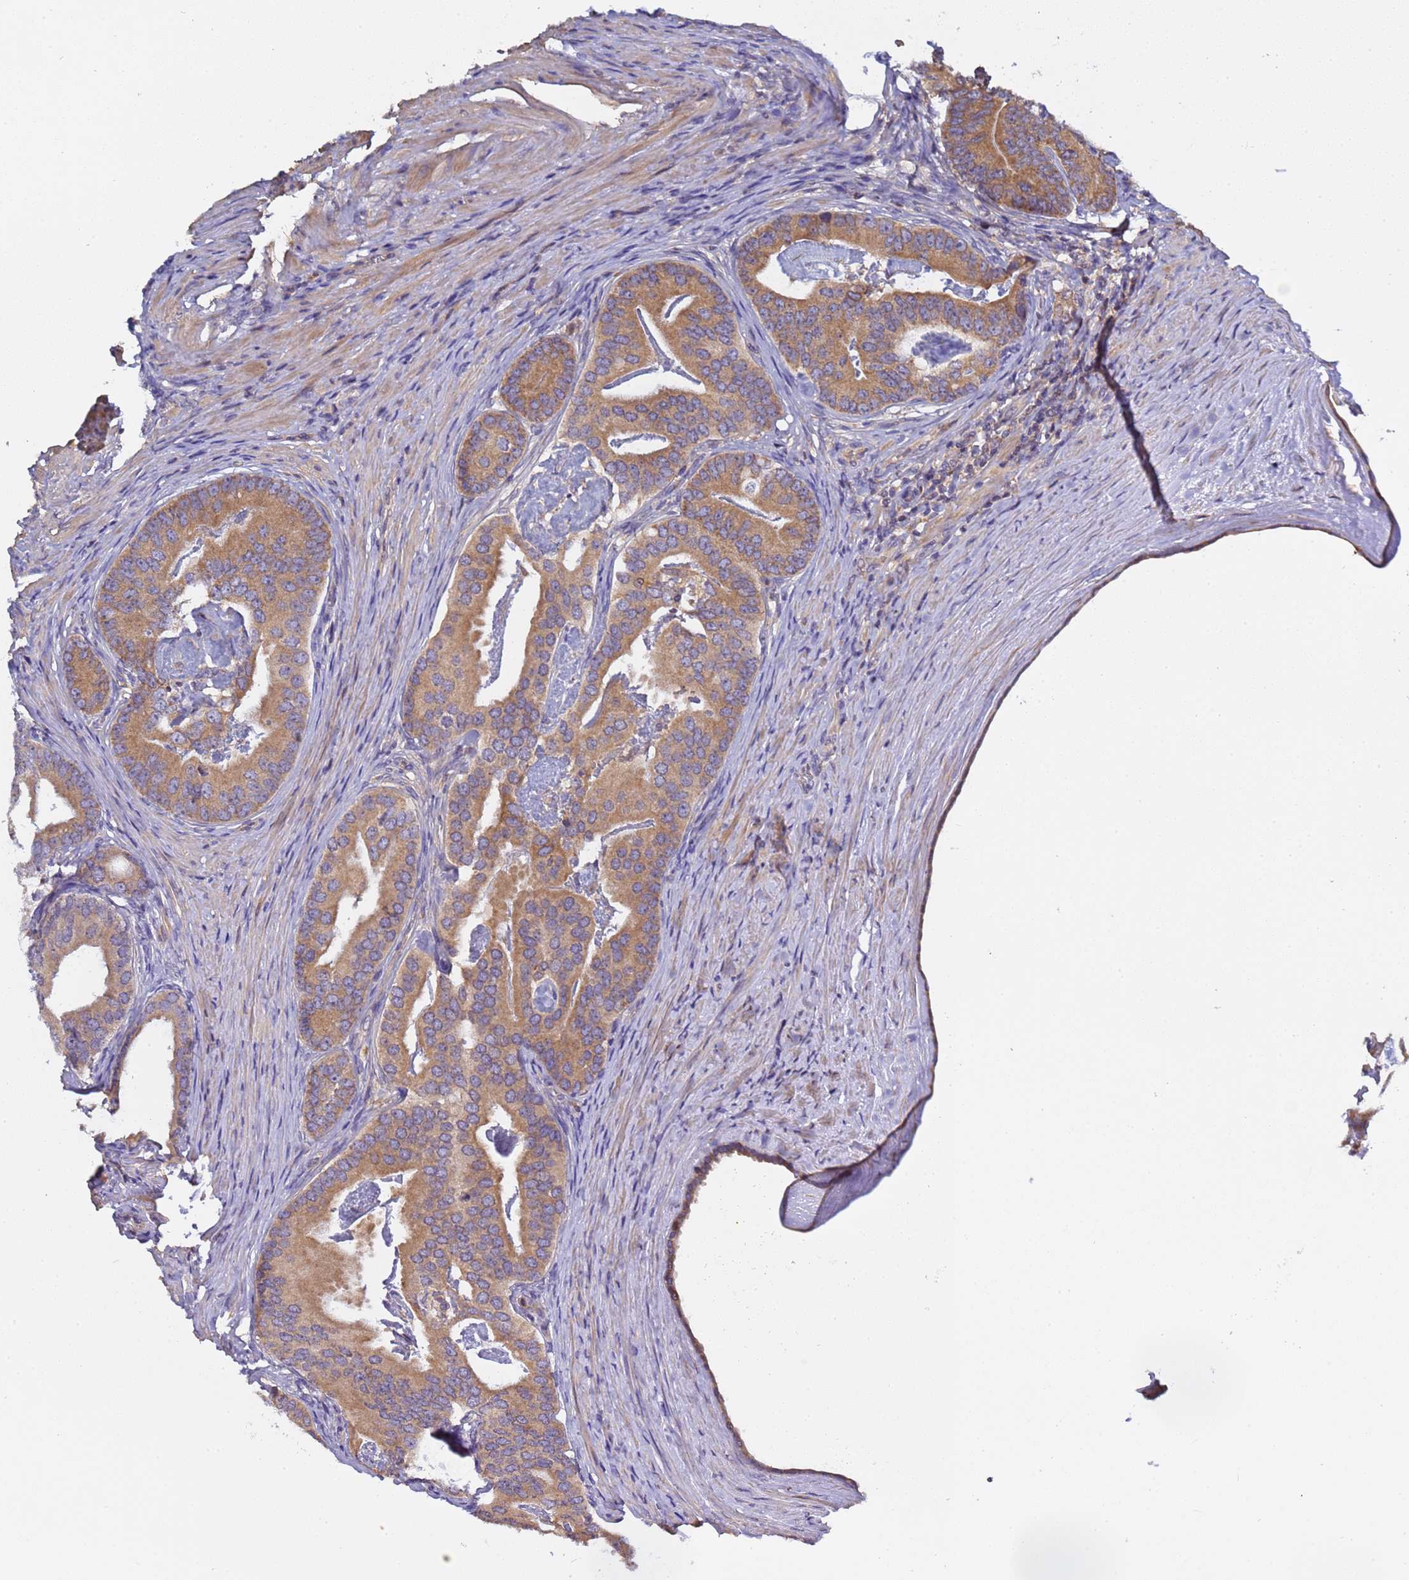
{"staining": {"intensity": "moderate", "quantity": ">75%", "location": "cytoplasmic/membranous"}, "tissue": "prostate cancer", "cell_type": "Tumor cells", "image_type": "cancer", "snomed": [{"axis": "morphology", "description": "Adenocarcinoma, Low grade"}, {"axis": "topography", "description": "Prostate"}], "caption": "Prostate adenocarcinoma (low-grade) stained for a protein (brown) exhibits moderate cytoplasmic/membranous positive positivity in about >75% of tumor cells.", "gene": "ELMOD2", "patient": {"sex": "male", "age": 71}}